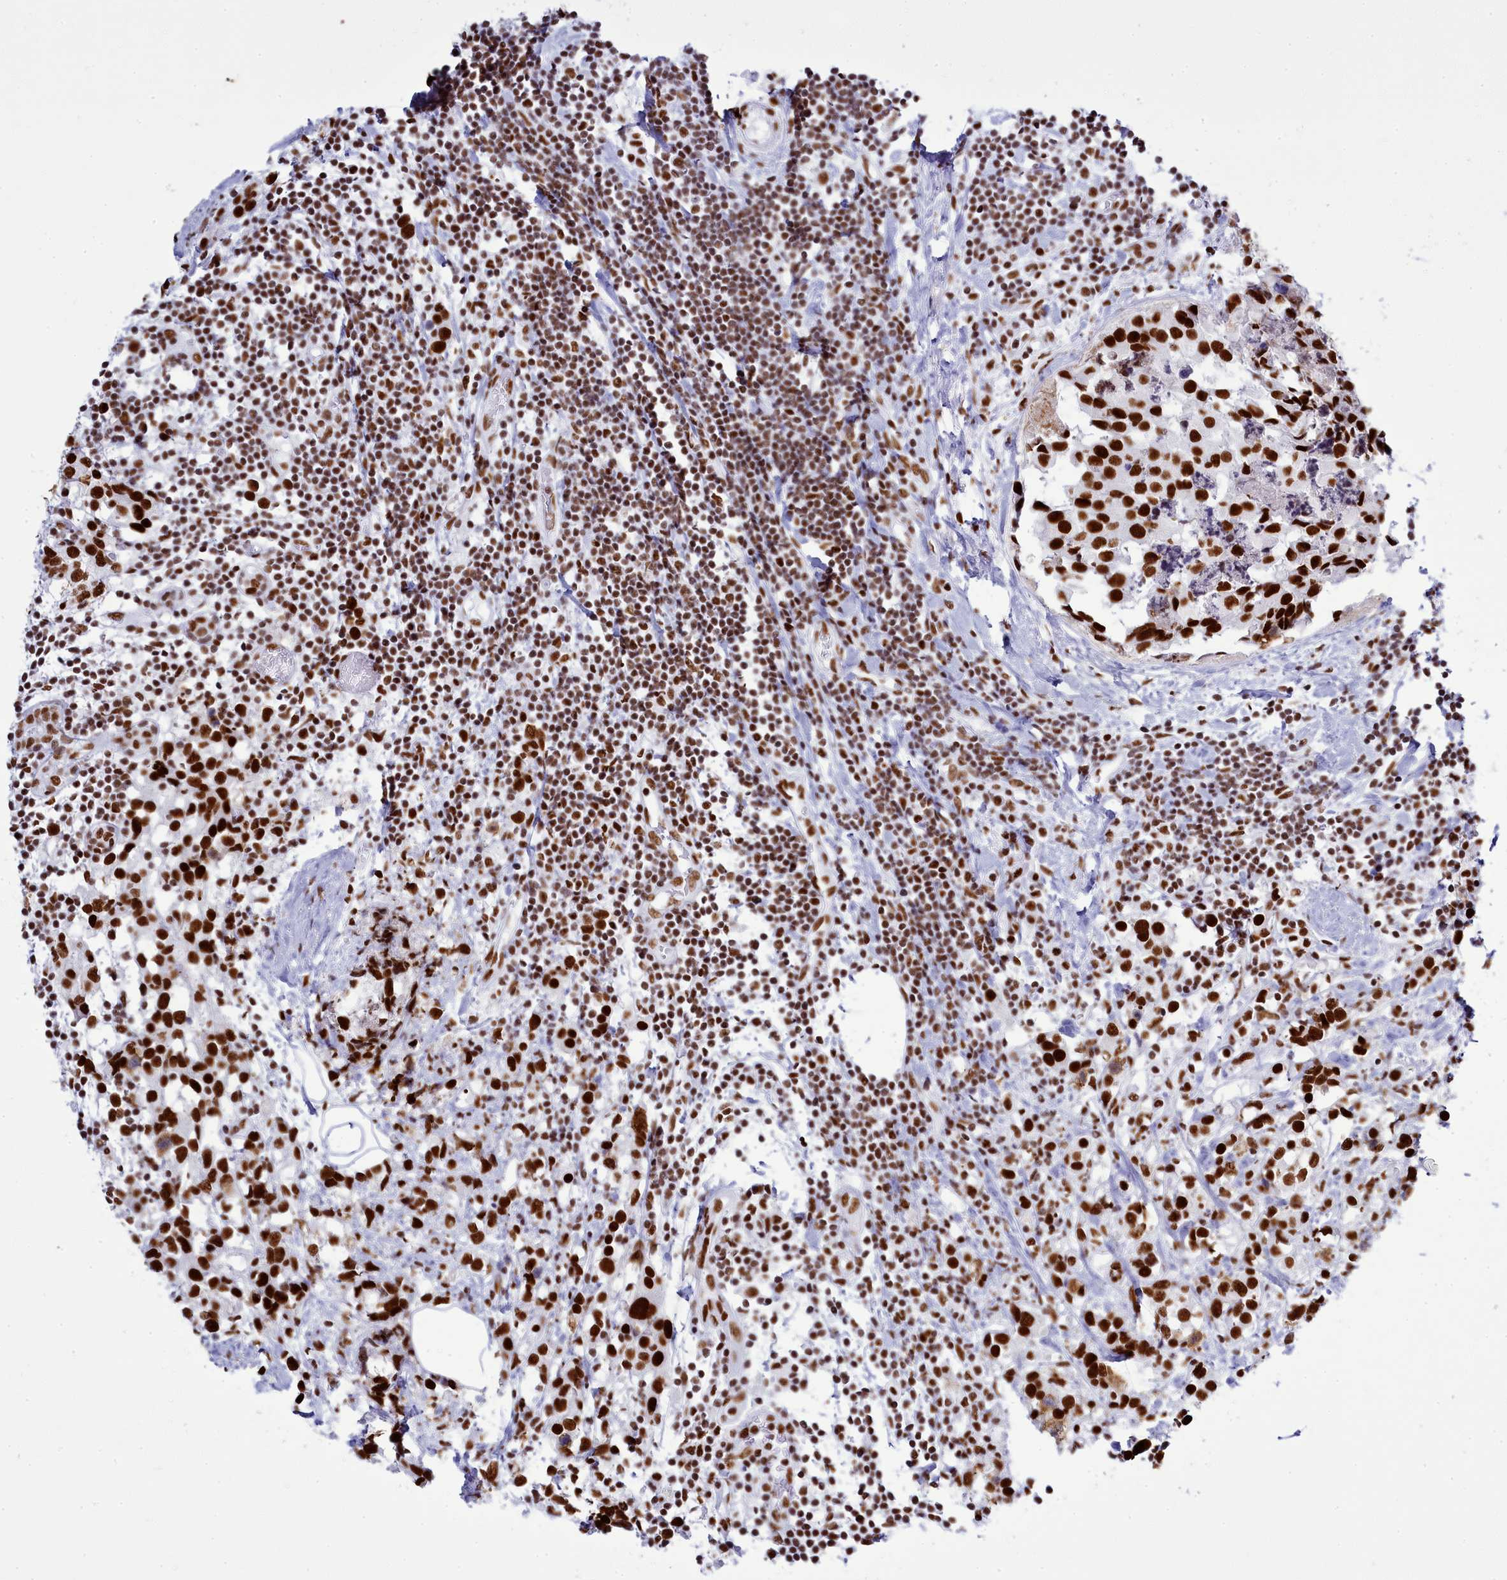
{"staining": {"intensity": "strong", "quantity": ">75%", "location": "nuclear"}, "tissue": "breast cancer", "cell_type": "Tumor cells", "image_type": "cancer", "snomed": [{"axis": "morphology", "description": "Lobular carcinoma"}, {"axis": "topography", "description": "Breast"}], "caption": "High-magnification brightfield microscopy of breast cancer (lobular carcinoma) stained with DAB (3,3'-diaminobenzidine) (brown) and counterstained with hematoxylin (blue). tumor cells exhibit strong nuclear positivity is identified in approximately>75% of cells.", "gene": "RALY", "patient": {"sex": "female", "age": 59}}